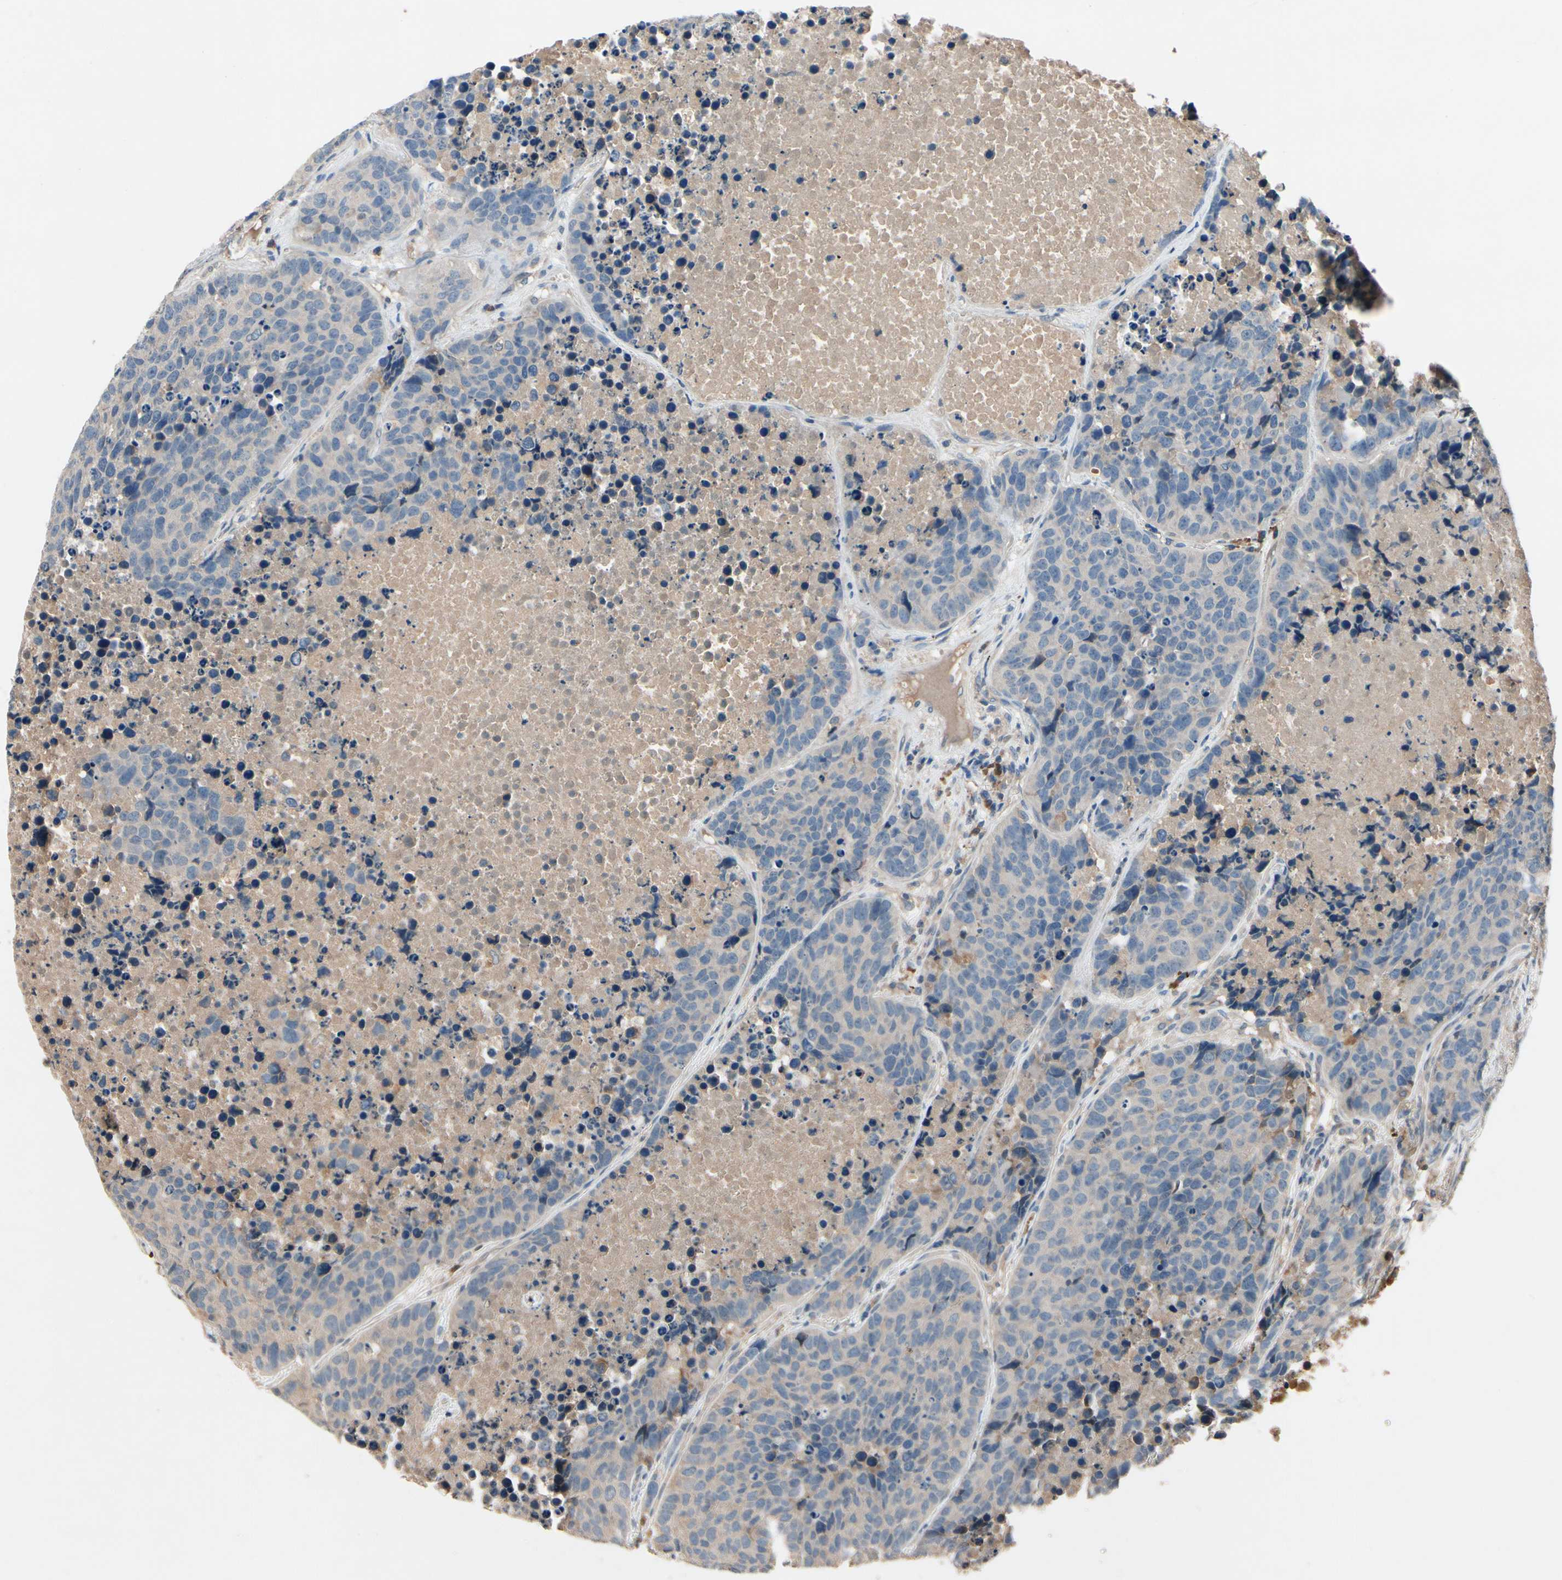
{"staining": {"intensity": "weak", "quantity": "25%-75%", "location": "cytoplasmic/membranous"}, "tissue": "carcinoid", "cell_type": "Tumor cells", "image_type": "cancer", "snomed": [{"axis": "morphology", "description": "Carcinoid, malignant, NOS"}, {"axis": "topography", "description": "Lung"}], "caption": "This image displays IHC staining of malignant carcinoid, with low weak cytoplasmic/membranous staining in approximately 25%-75% of tumor cells.", "gene": "IL1RL1", "patient": {"sex": "male", "age": 60}}